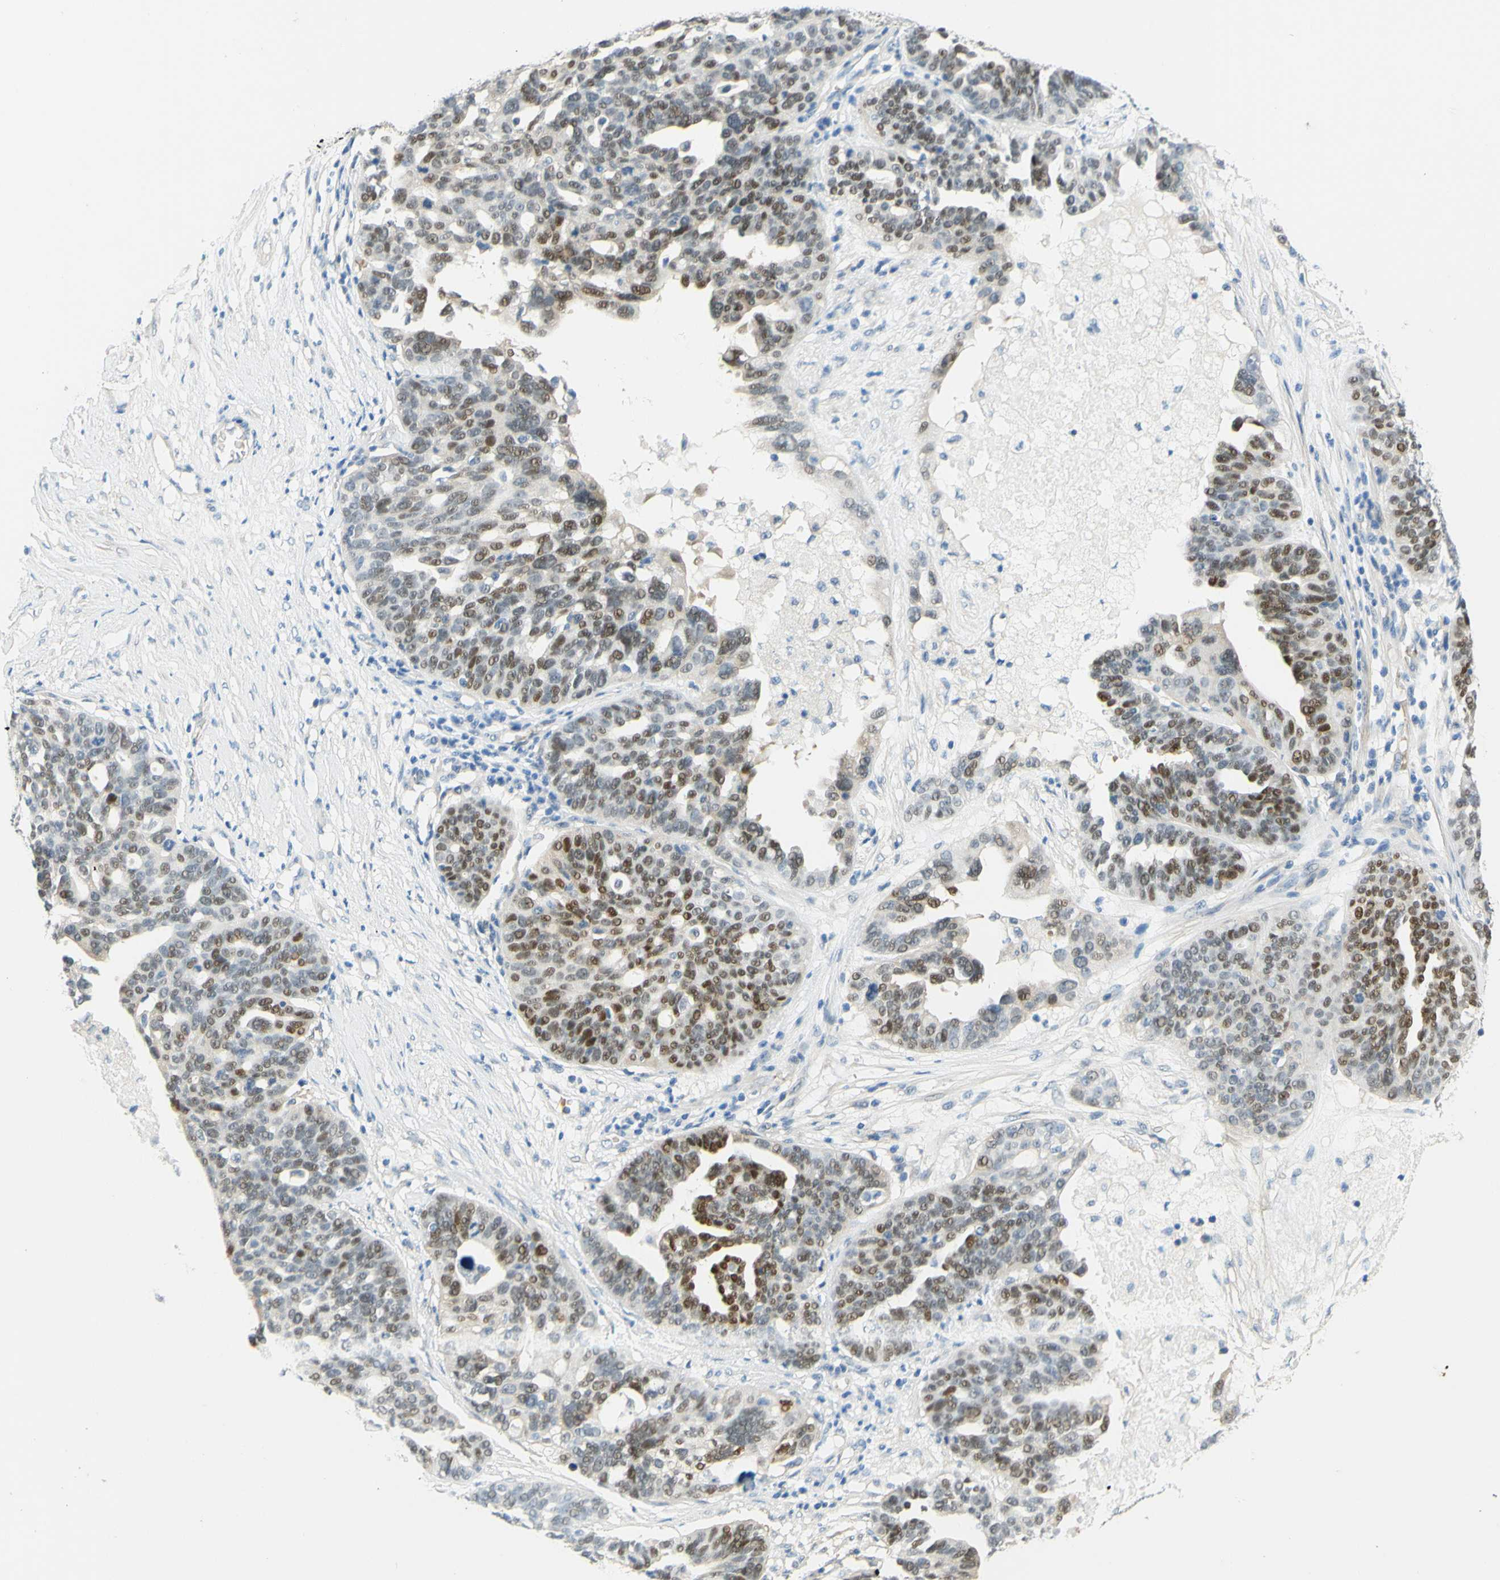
{"staining": {"intensity": "moderate", "quantity": ">75%", "location": "nuclear"}, "tissue": "ovarian cancer", "cell_type": "Tumor cells", "image_type": "cancer", "snomed": [{"axis": "morphology", "description": "Cystadenocarcinoma, serous, NOS"}, {"axis": "topography", "description": "Ovary"}], "caption": "This is a photomicrograph of IHC staining of ovarian cancer, which shows moderate staining in the nuclear of tumor cells.", "gene": "ENTREP2", "patient": {"sex": "female", "age": 59}}